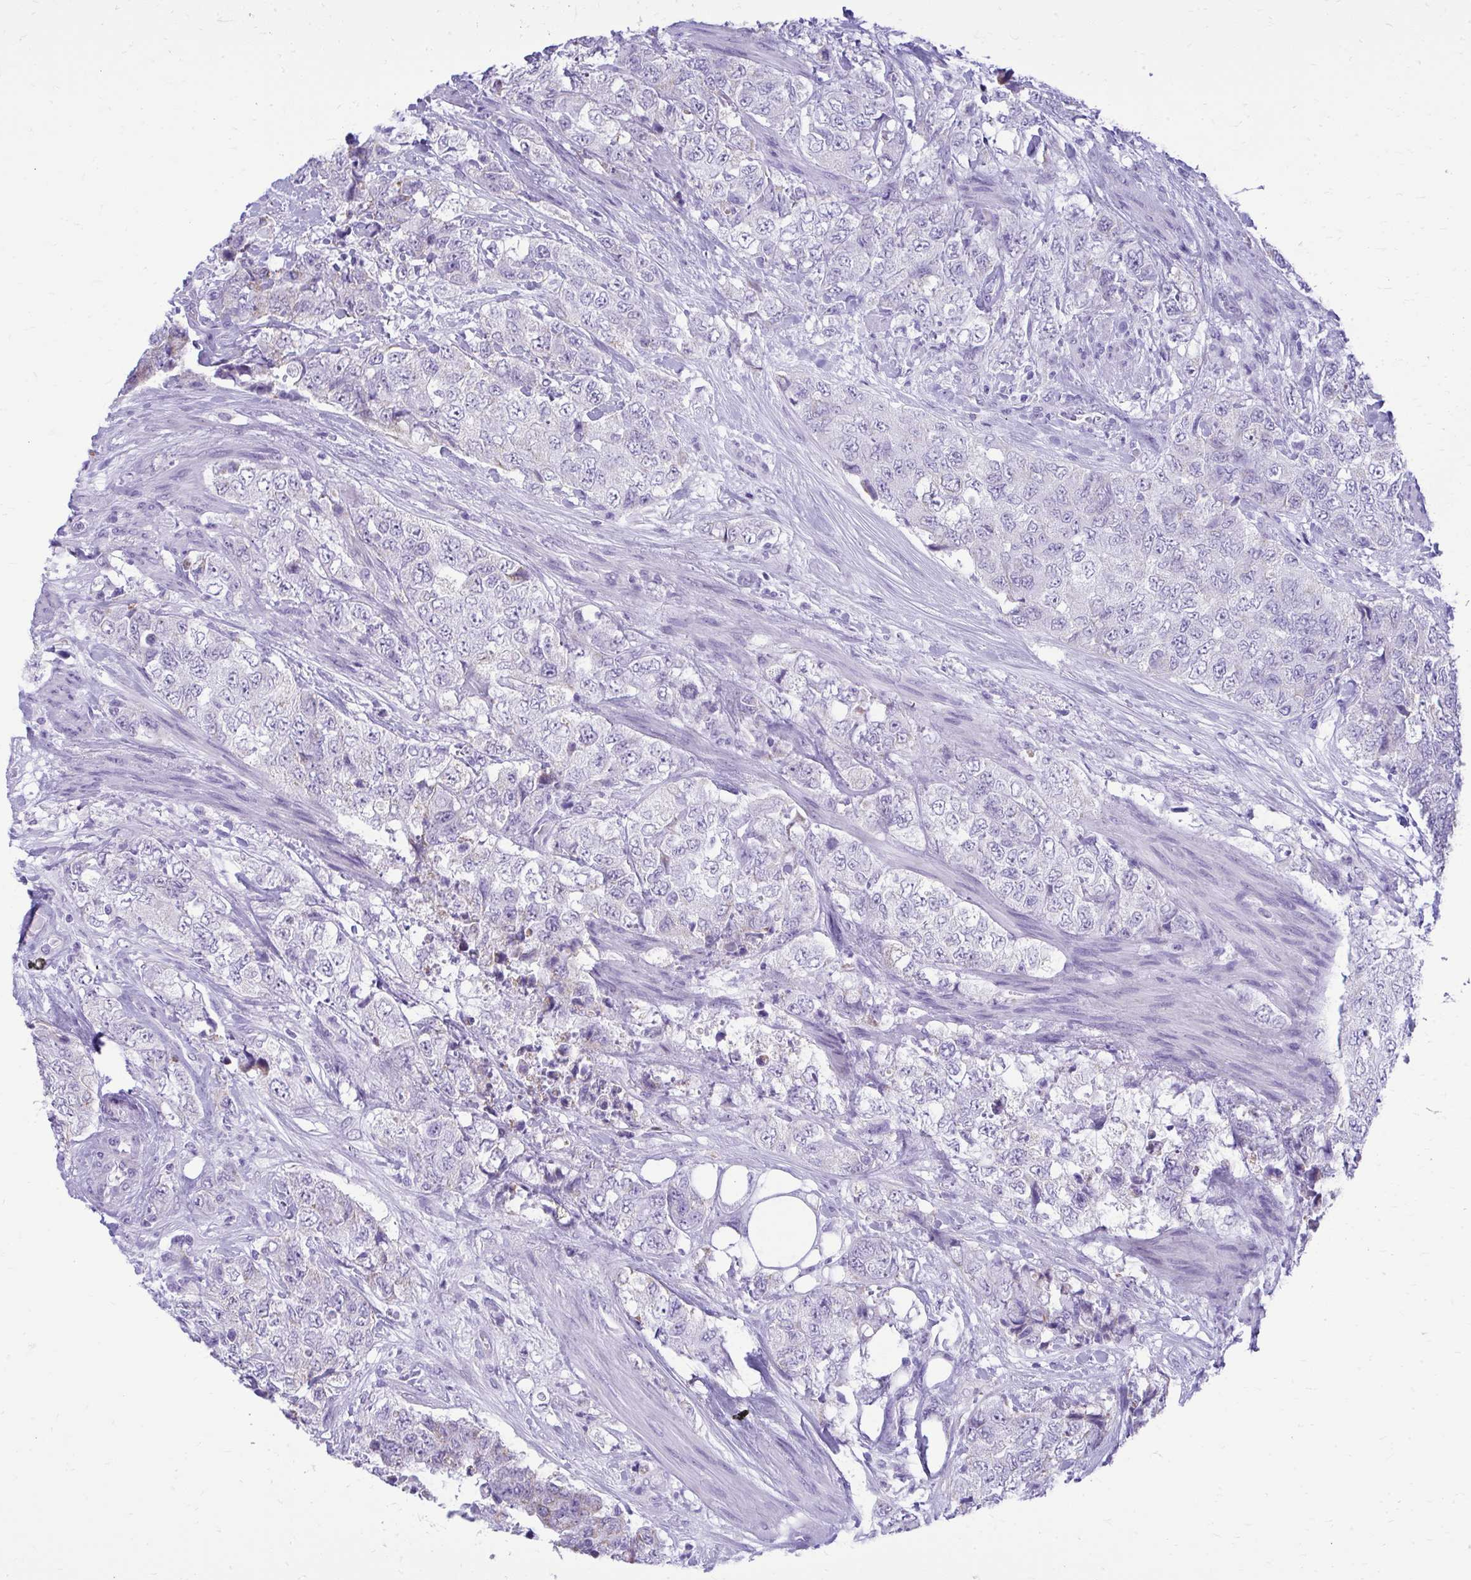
{"staining": {"intensity": "negative", "quantity": "none", "location": "none"}, "tissue": "urothelial cancer", "cell_type": "Tumor cells", "image_type": "cancer", "snomed": [{"axis": "morphology", "description": "Urothelial carcinoma, High grade"}, {"axis": "topography", "description": "Urinary bladder"}], "caption": "Urothelial carcinoma (high-grade) stained for a protein using immunohistochemistry reveals no positivity tumor cells.", "gene": "RALYL", "patient": {"sex": "female", "age": 78}}